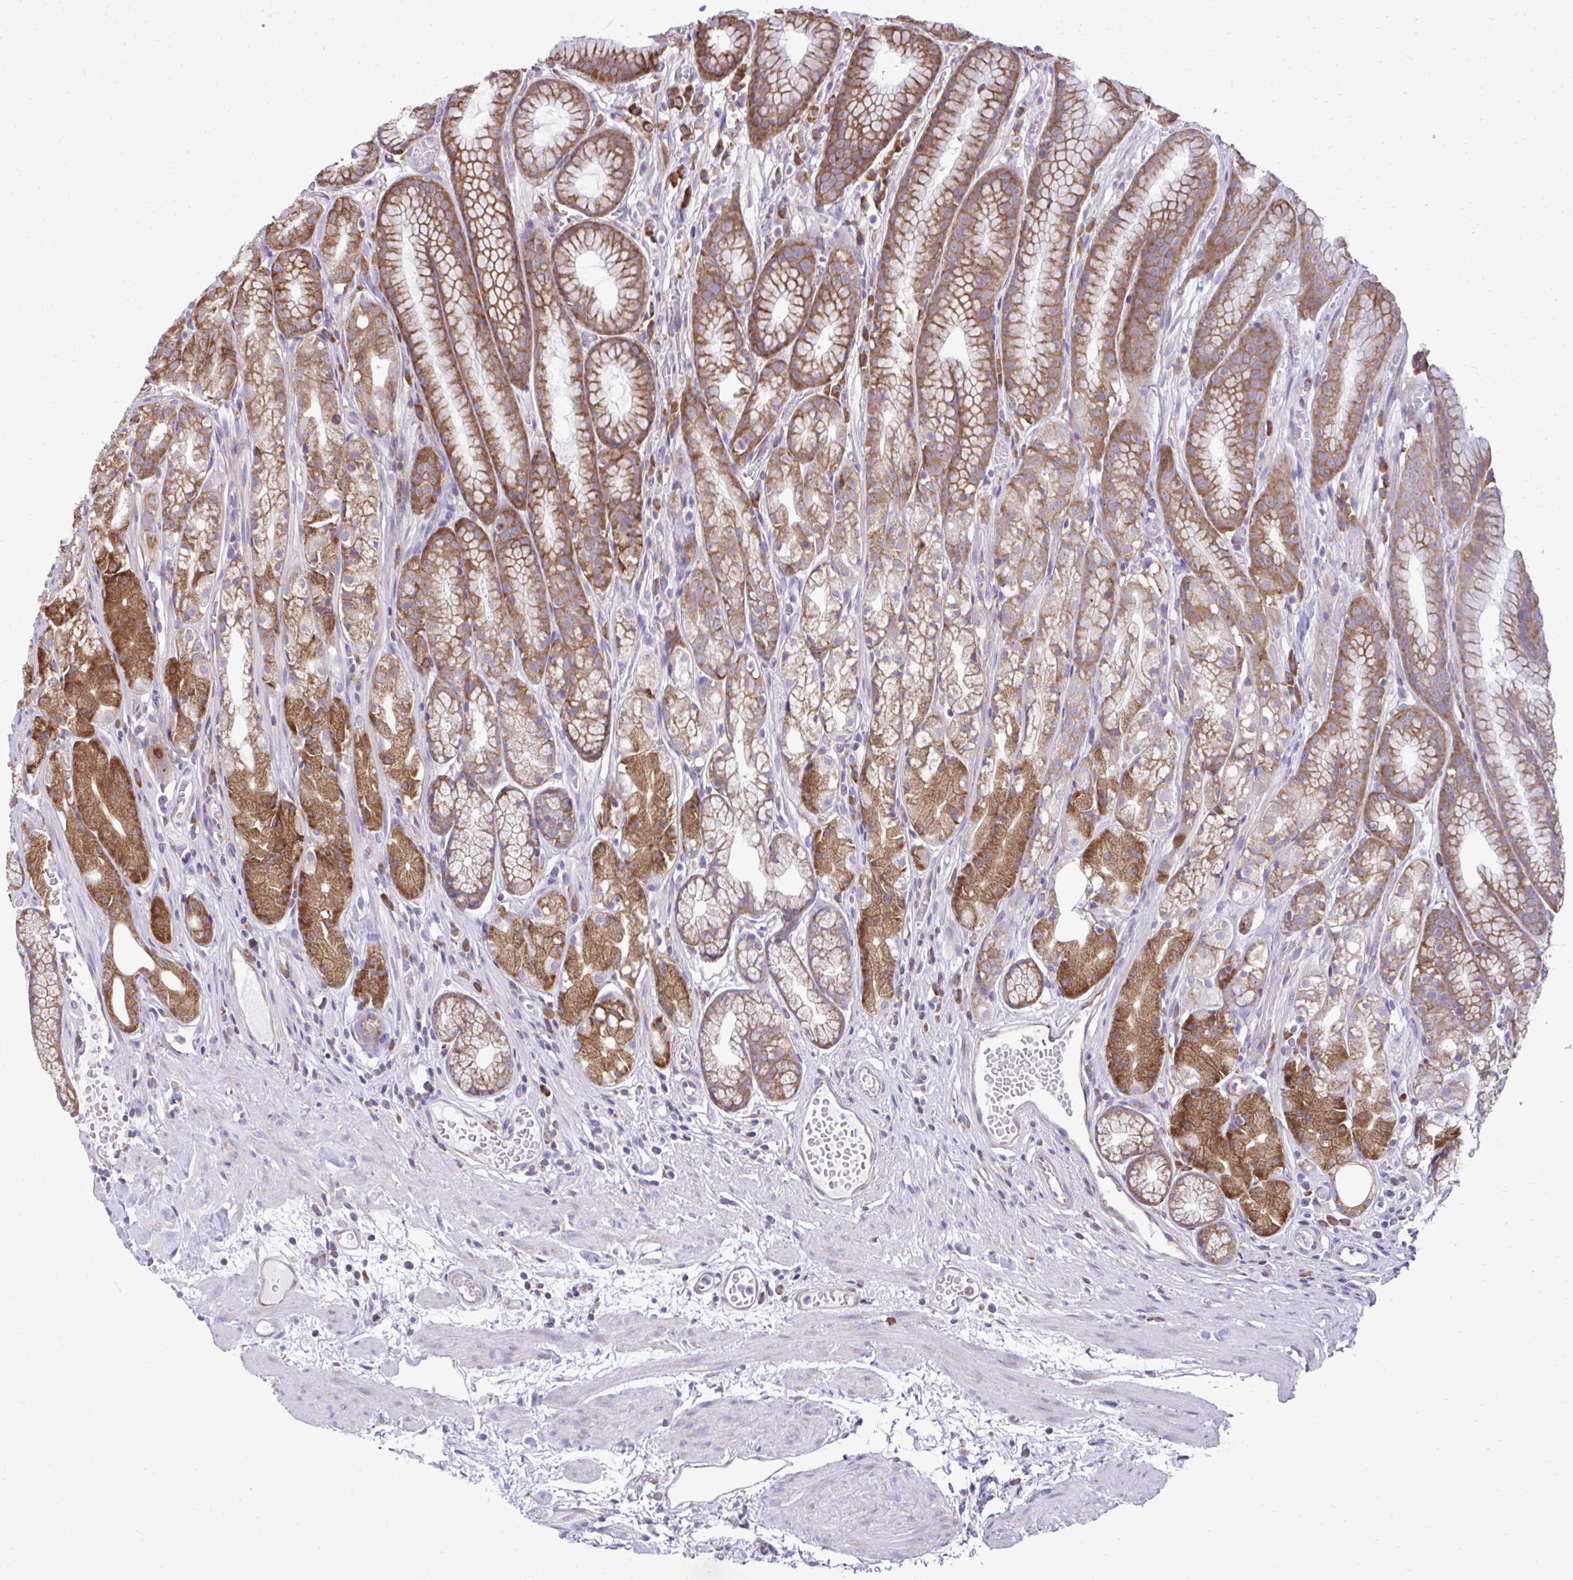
{"staining": {"intensity": "moderate", "quantity": "25%-75%", "location": "cytoplasmic/membranous"}, "tissue": "stomach", "cell_type": "Glandular cells", "image_type": "normal", "snomed": [{"axis": "morphology", "description": "Normal tissue, NOS"}, {"axis": "topography", "description": "Smooth muscle"}, {"axis": "topography", "description": "Stomach"}], "caption": "The image displays immunohistochemical staining of benign stomach. There is moderate cytoplasmic/membranous expression is identified in about 25%-75% of glandular cells.", "gene": "RPL7", "patient": {"sex": "male", "age": 70}}